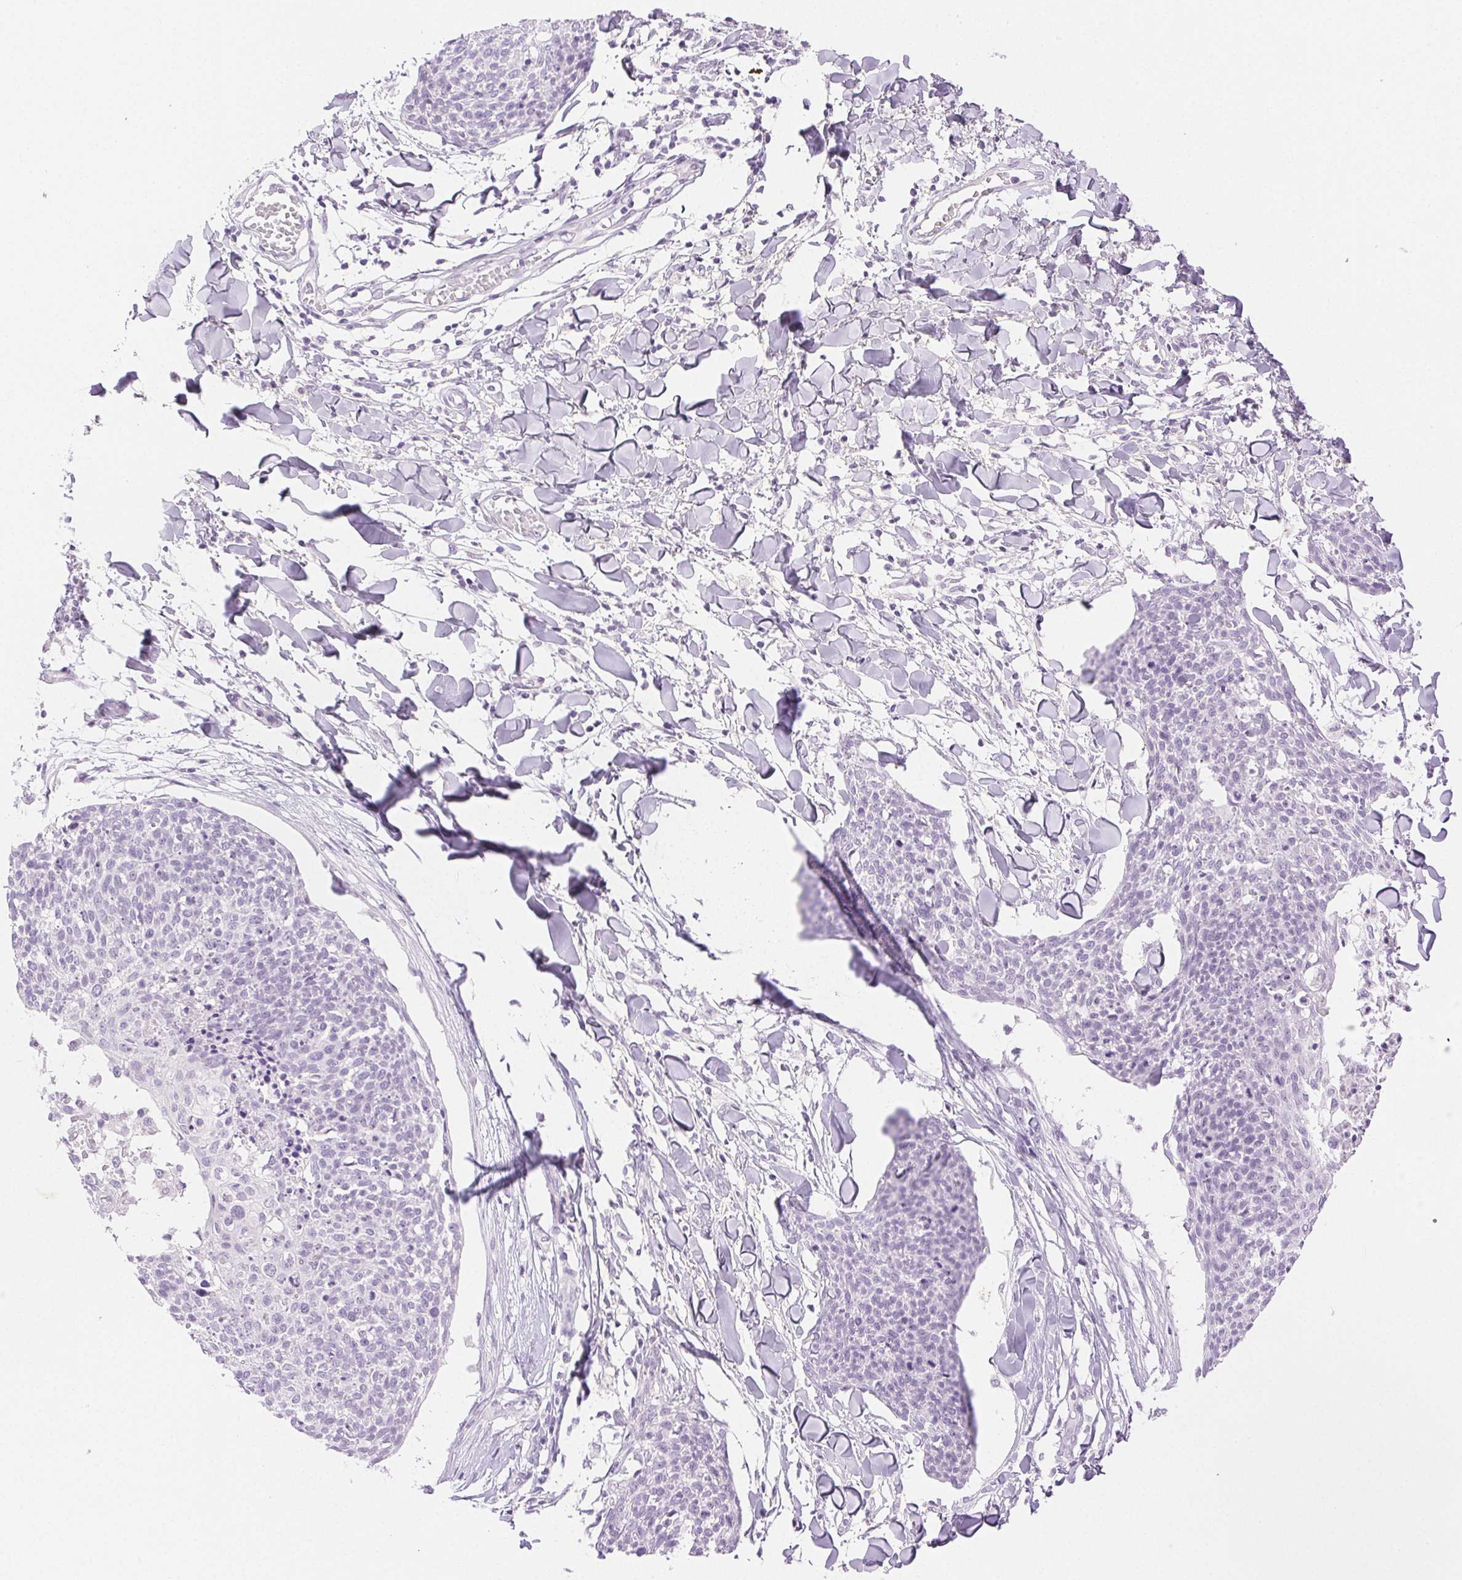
{"staining": {"intensity": "negative", "quantity": "none", "location": "none"}, "tissue": "skin cancer", "cell_type": "Tumor cells", "image_type": "cancer", "snomed": [{"axis": "morphology", "description": "Squamous cell carcinoma, NOS"}, {"axis": "topography", "description": "Skin"}, {"axis": "topography", "description": "Vulva"}], "caption": "A histopathology image of human skin squamous cell carcinoma is negative for staining in tumor cells.", "gene": "SPACA4", "patient": {"sex": "female", "age": 75}}